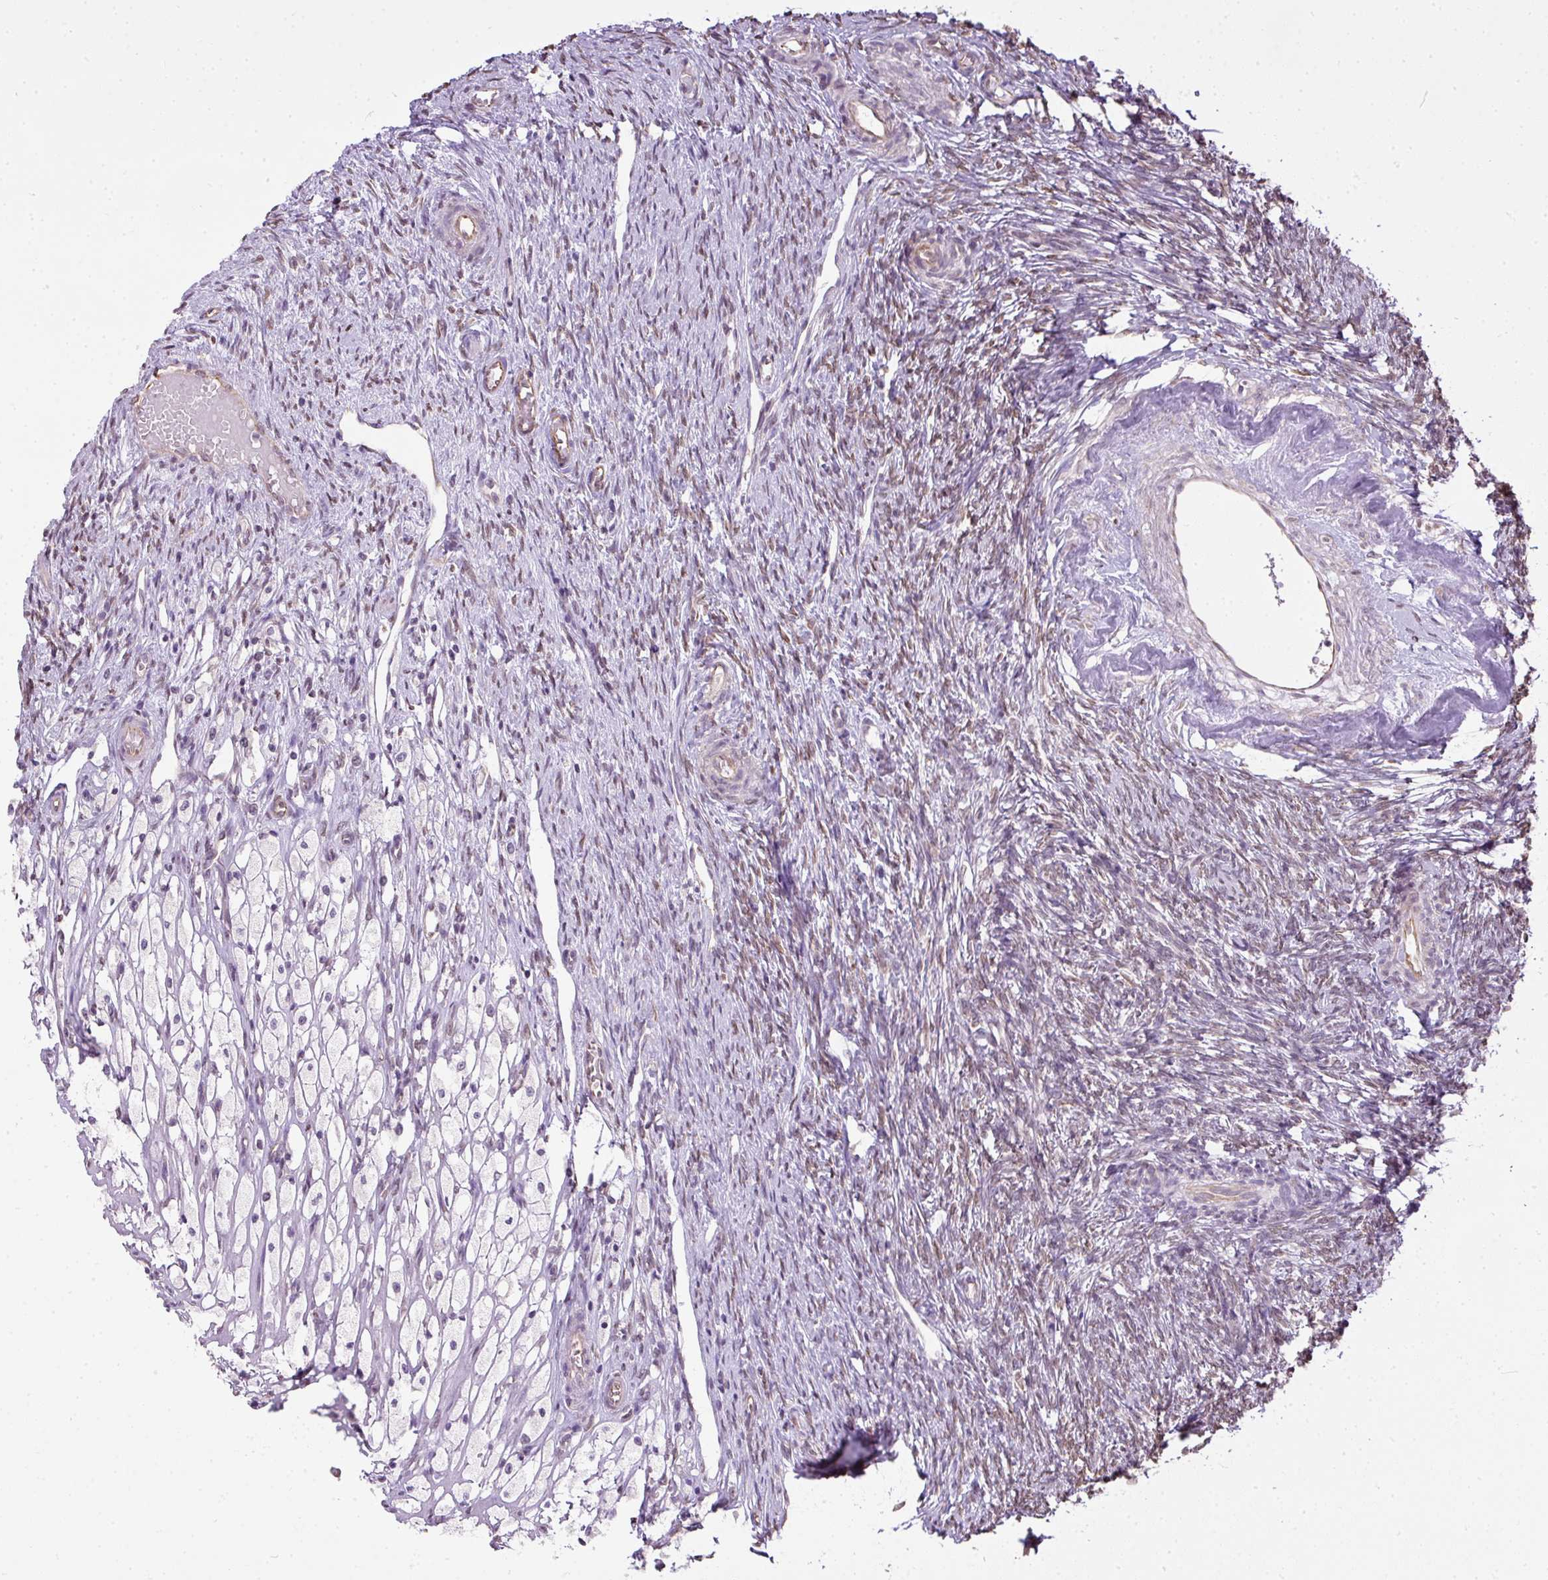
{"staining": {"intensity": "weak", "quantity": "<25%", "location": "cytoplasmic/membranous"}, "tissue": "ovary", "cell_type": "Follicle cells", "image_type": "normal", "snomed": [{"axis": "morphology", "description": "Normal tissue, NOS"}, {"axis": "topography", "description": "Ovary"}], "caption": "Protein analysis of normal ovary exhibits no significant expression in follicle cells.", "gene": "COX18", "patient": {"sex": "female", "age": 51}}